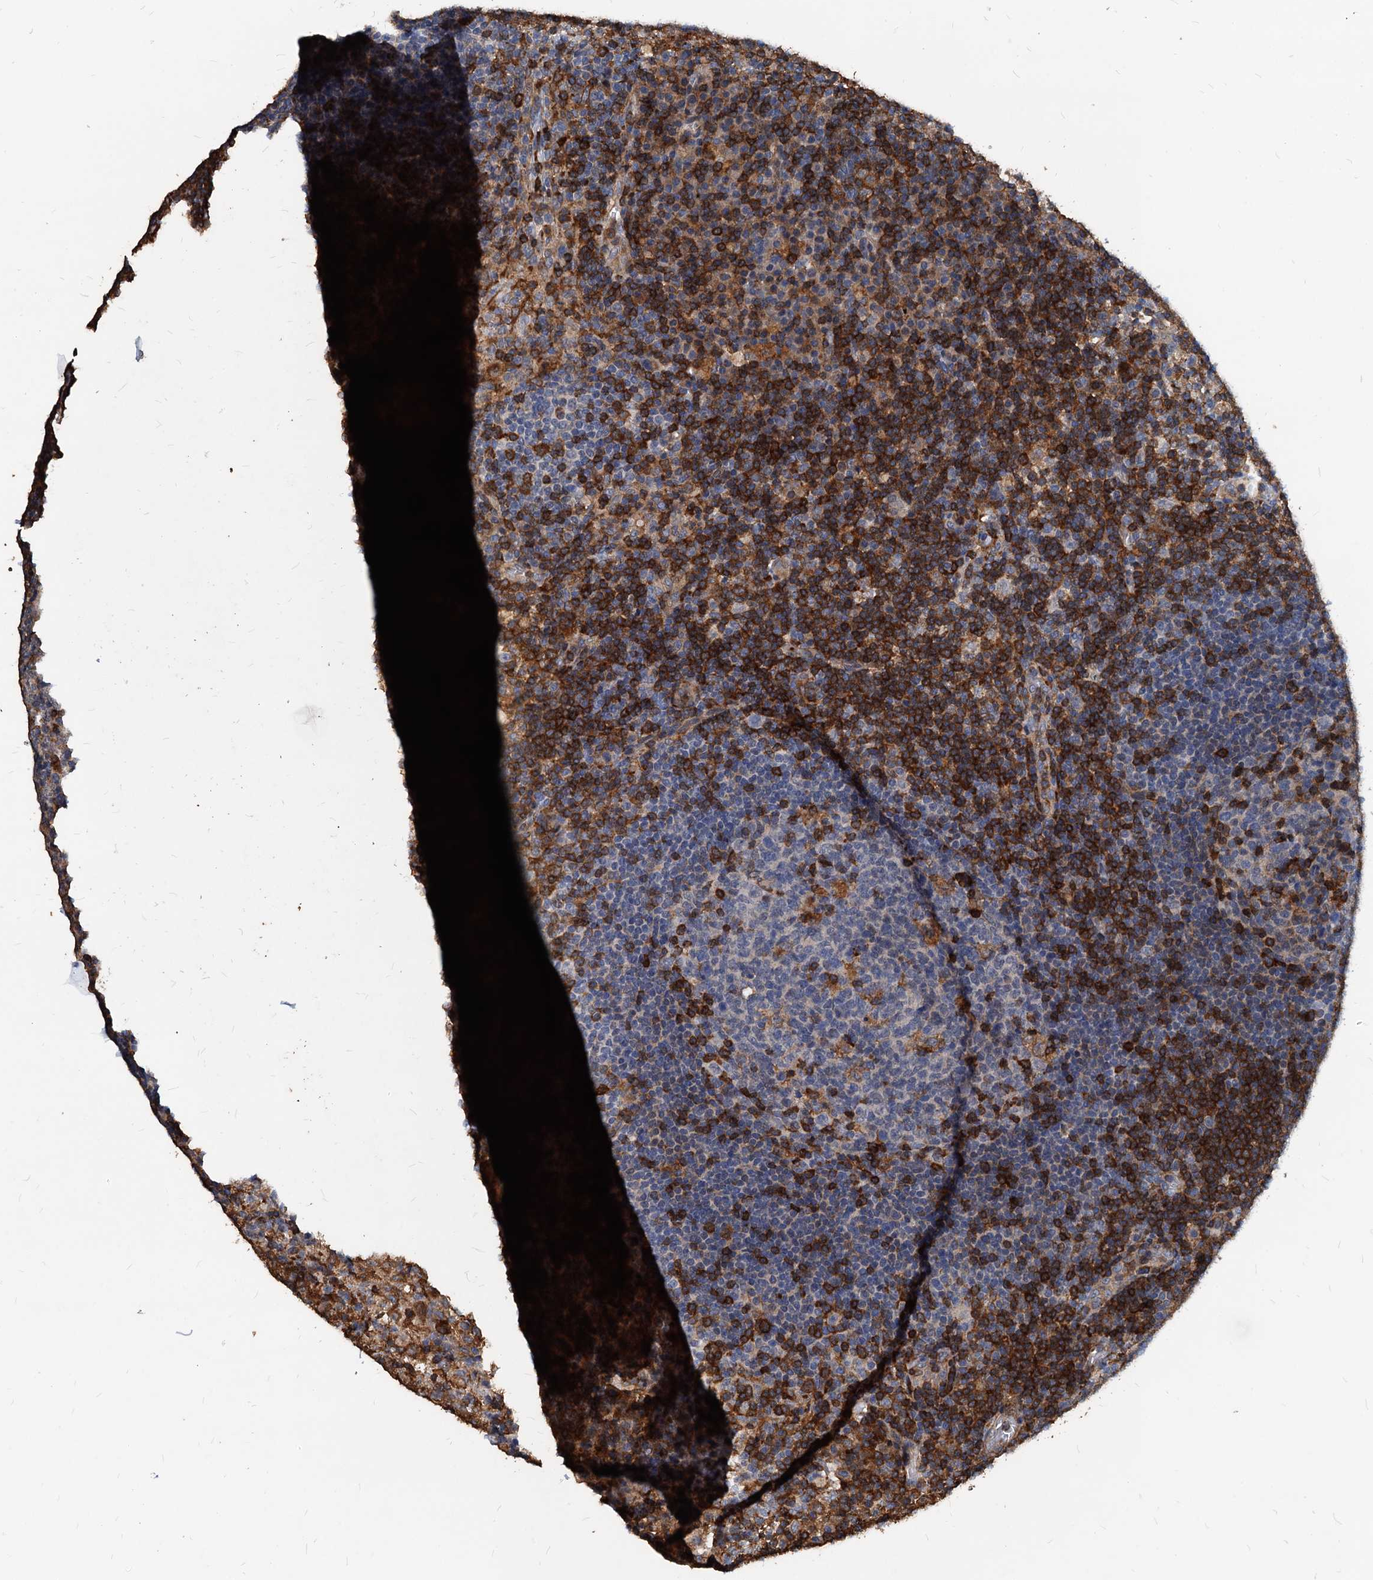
{"staining": {"intensity": "strong", "quantity": "<25%", "location": "cytoplasmic/membranous"}, "tissue": "lymph node", "cell_type": "Germinal center cells", "image_type": "normal", "snomed": [{"axis": "morphology", "description": "Normal tissue, NOS"}, {"axis": "topography", "description": "Lymph node"}], "caption": "This is a photomicrograph of IHC staining of benign lymph node, which shows strong staining in the cytoplasmic/membranous of germinal center cells.", "gene": "LCP2", "patient": {"sex": "female", "age": 70}}